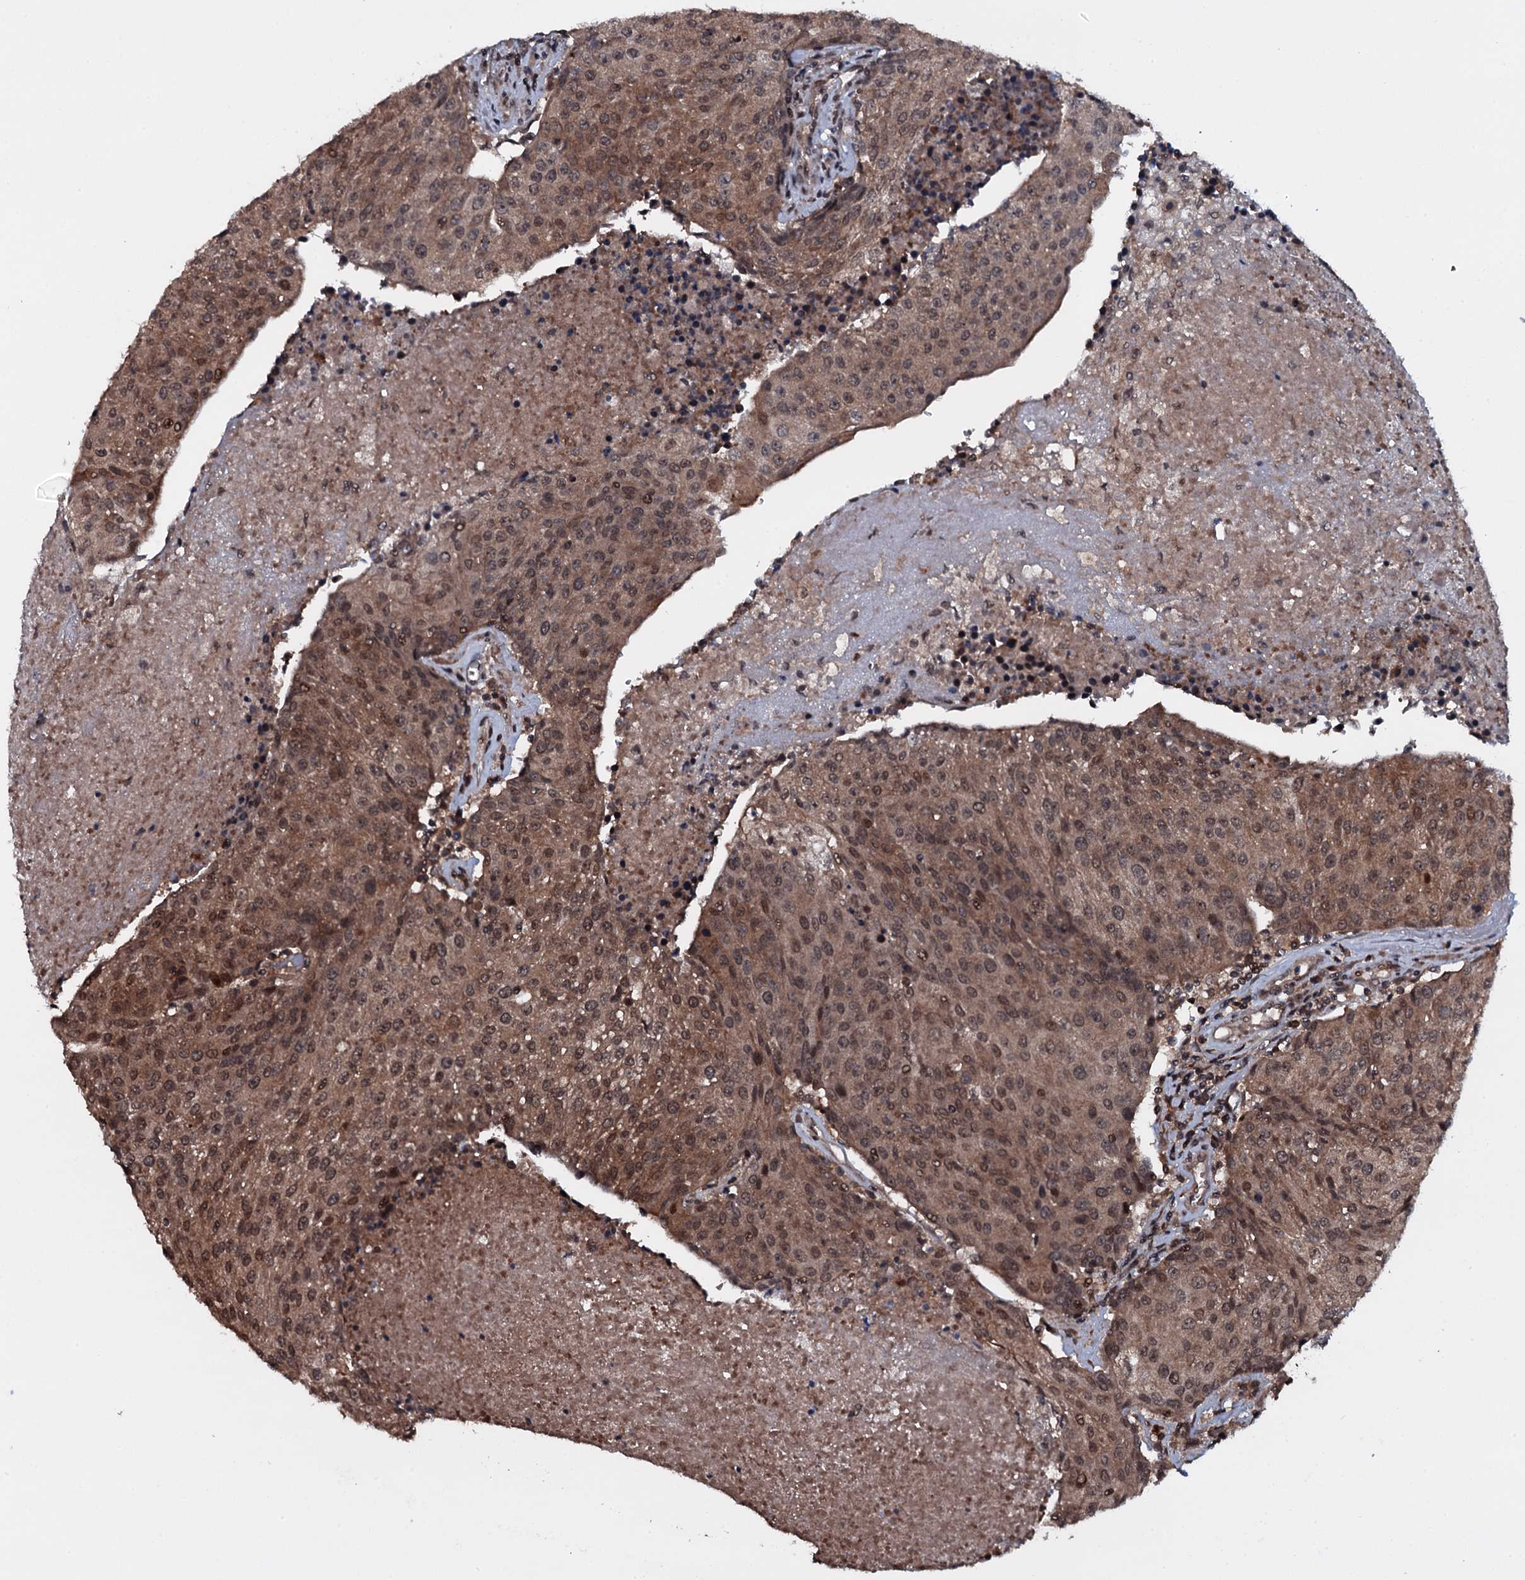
{"staining": {"intensity": "moderate", "quantity": ">75%", "location": "cytoplasmic/membranous,nuclear"}, "tissue": "urothelial cancer", "cell_type": "Tumor cells", "image_type": "cancer", "snomed": [{"axis": "morphology", "description": "Urothelial carcinoma, High grade"}, {"axis": "topography", "description": "Urinary bladder"}], "caption": "Urothelial cancer stained with a protein marker demonstrates moderate staining in tumor cells.", "gene": "HDDC3", "patient": {"sex": "female", "age": 85}}